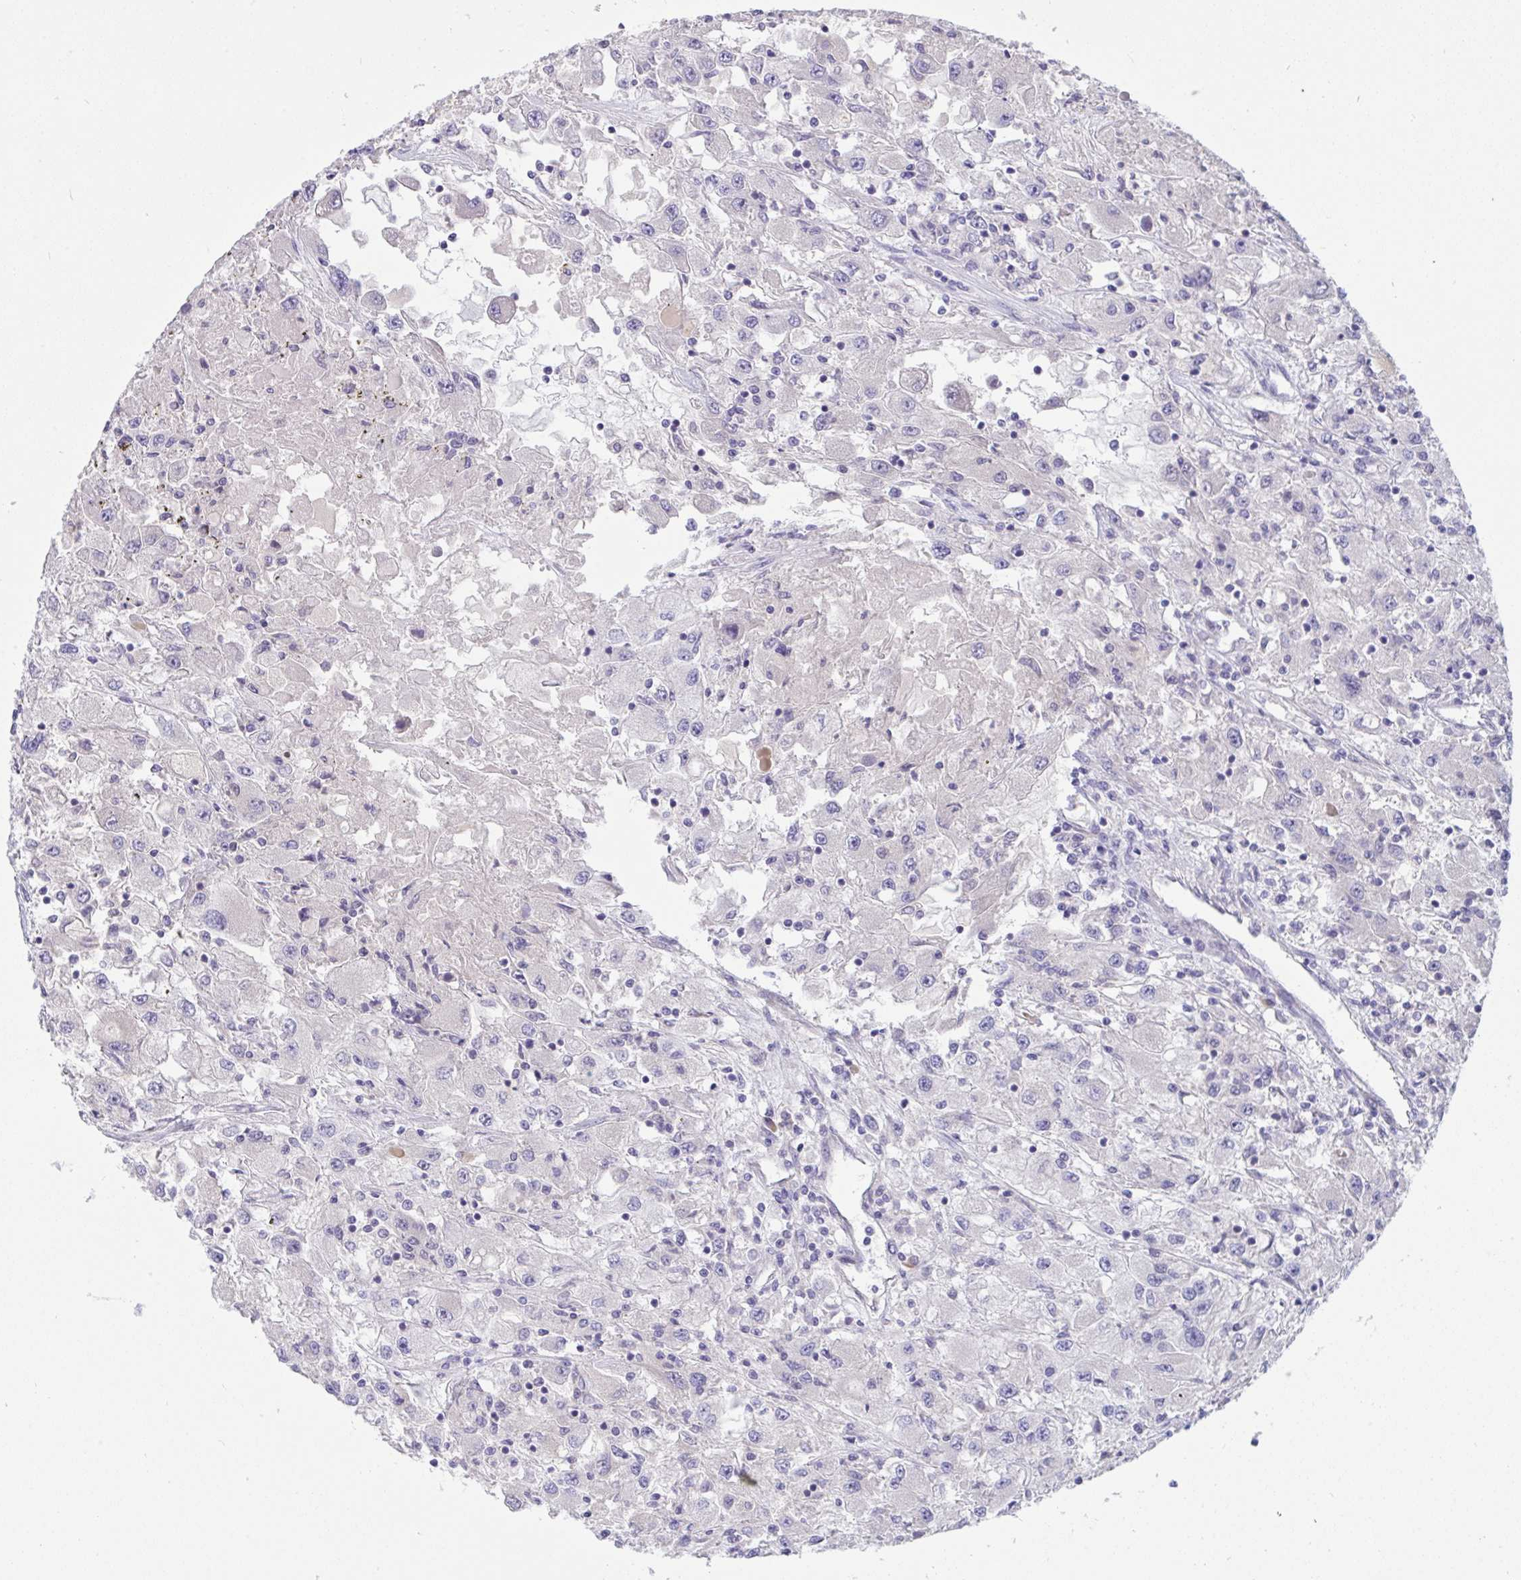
{"staining": {"intensity": "negative", "quantity": "none", "location": "none"}, "tissue": "renal cancer", "cell_type": "Tumor cells", "image_type": "cancer", "snomed": [{"axis": "morphology", "description": "Adenocarcinoma, NOS"}, {"axis": "topography", "description": "Kidney"}], "caption": "IHC of human renal adenocarcinoma demonstrates no expression in tumor cells.", "gene": "TMEM41A", "patient": {"sex": "female", "age": 67}}